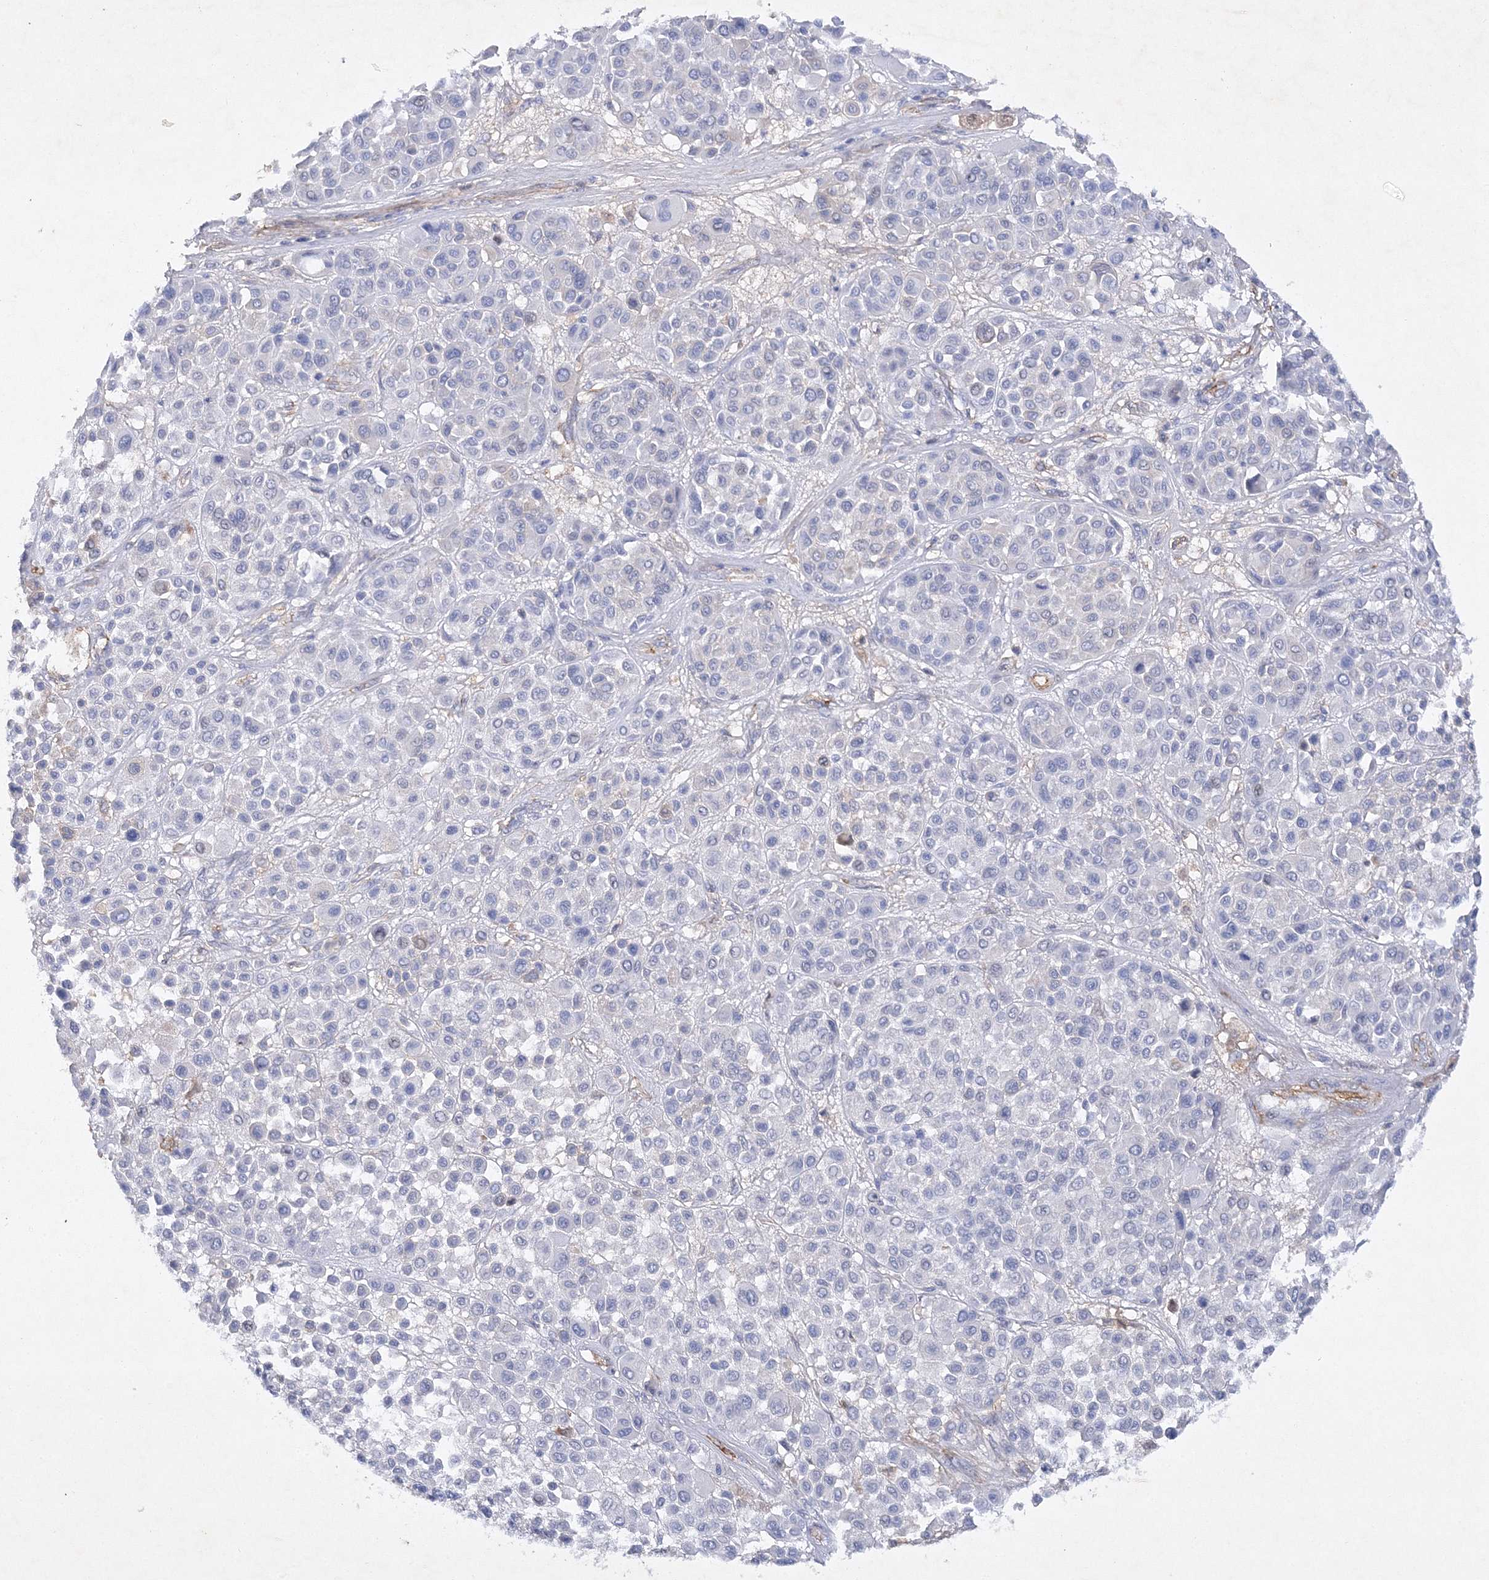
{"staining": {"intensity": "negative", "quantity": "none", "location": "none"}, "tissue": "melanoma", "cell_type": "Tumor cells", "image_type": "cancer", "snomed": [{"axis": "morphology", "description": "Malignant melanoma, Metastatic site"}, {"axis": "topography", "description": "Soft tissue"}], "caption": "There is no significant positivity in tumor cells of malignant melanoma (metastatic site). The staining is performed using DAB brown chromogen with nuclei counter-stained in using hematoxylin.", "gene": "RTN2", "patient": {"sex": "male", "age": 41}}